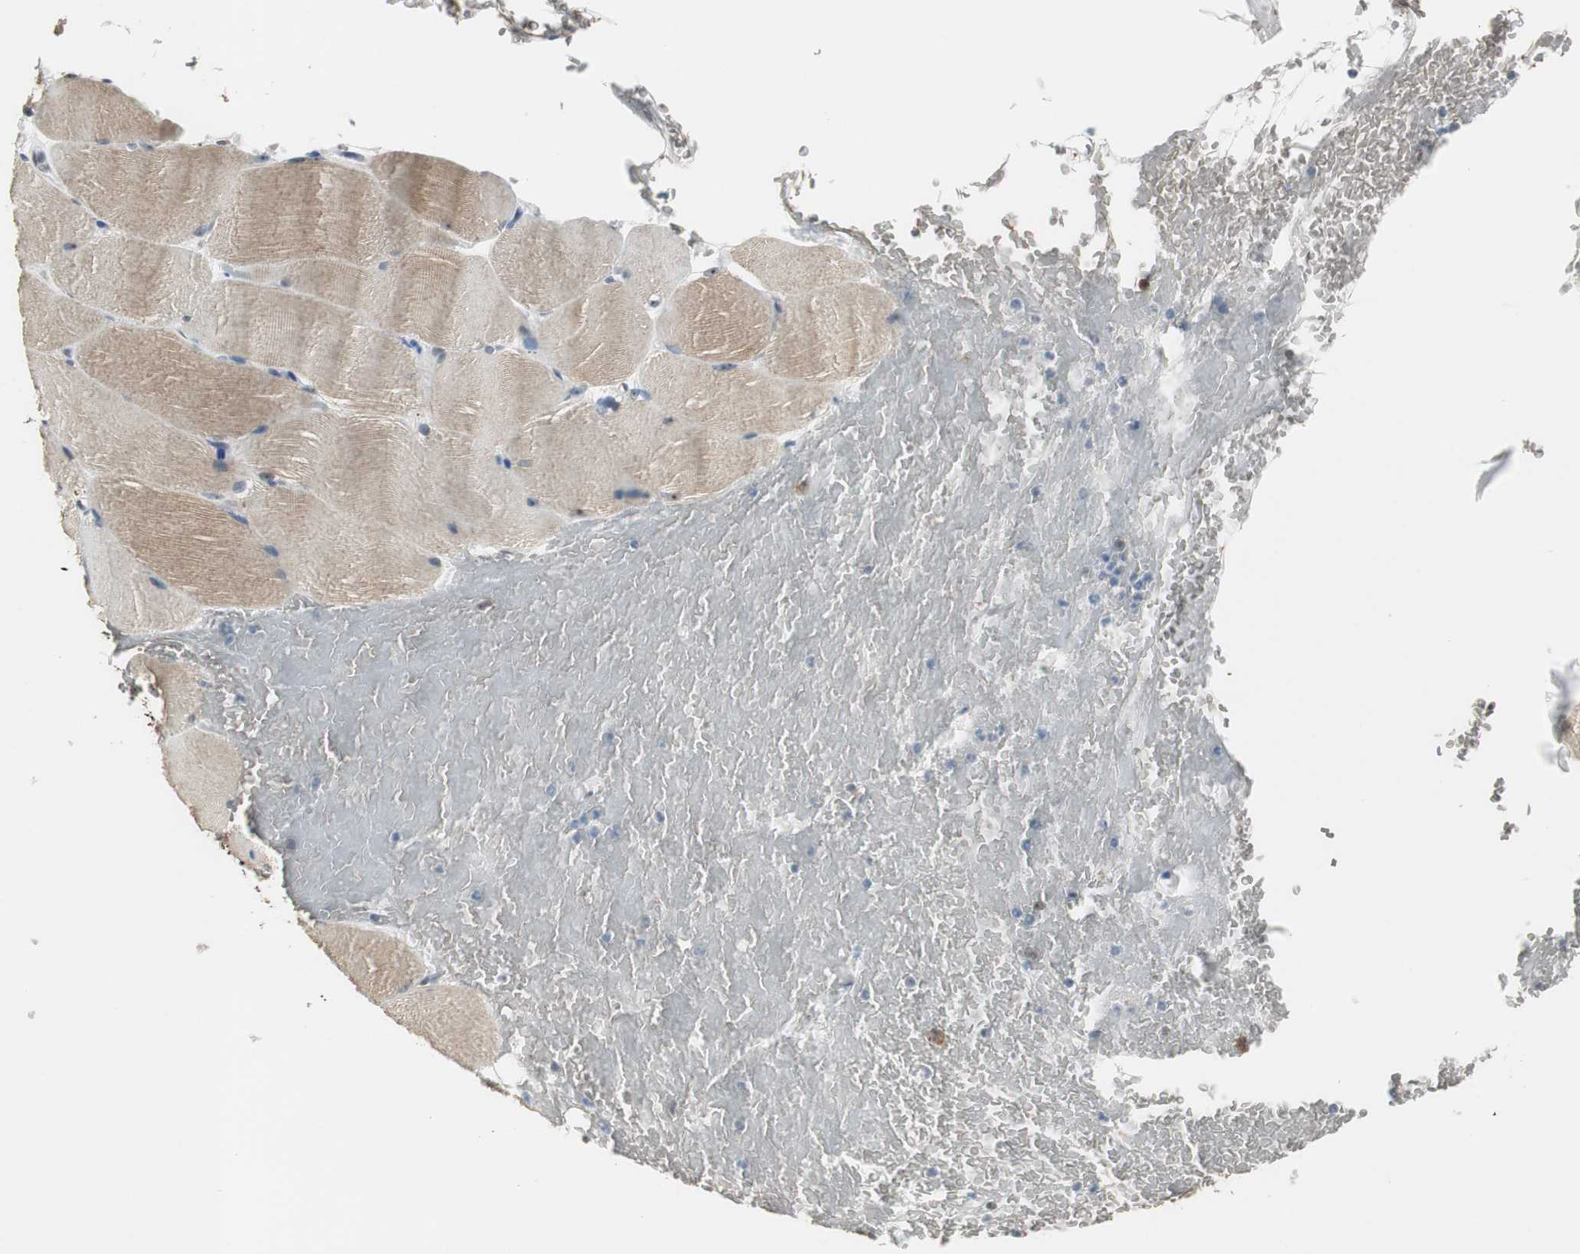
{"staining": {"intensity": "moderate", "quantity": "25%-75%", "location": "cytoplasmic/membranous"}, "tissue": "skeletal muscle", "cell_type": "Myocytes", "image_type": "normal", "snomed": [{"axis": "morphology", "description": "Normal tissue, NOS"}, {"axis": "topography", "description": "Skeletal muscle"}, {"axis": "topography", "description": "Parathyroid gland"}], "caption": "Myocytes show medium levels of moderate cytoplasmic/membranous positivity in approximately 25%-75% of cells in unremarkable human skeletal muscle. Nuclei are stained in blue.", "gene": "CCT5", "patient": {"sex": "female", "age": 37}}